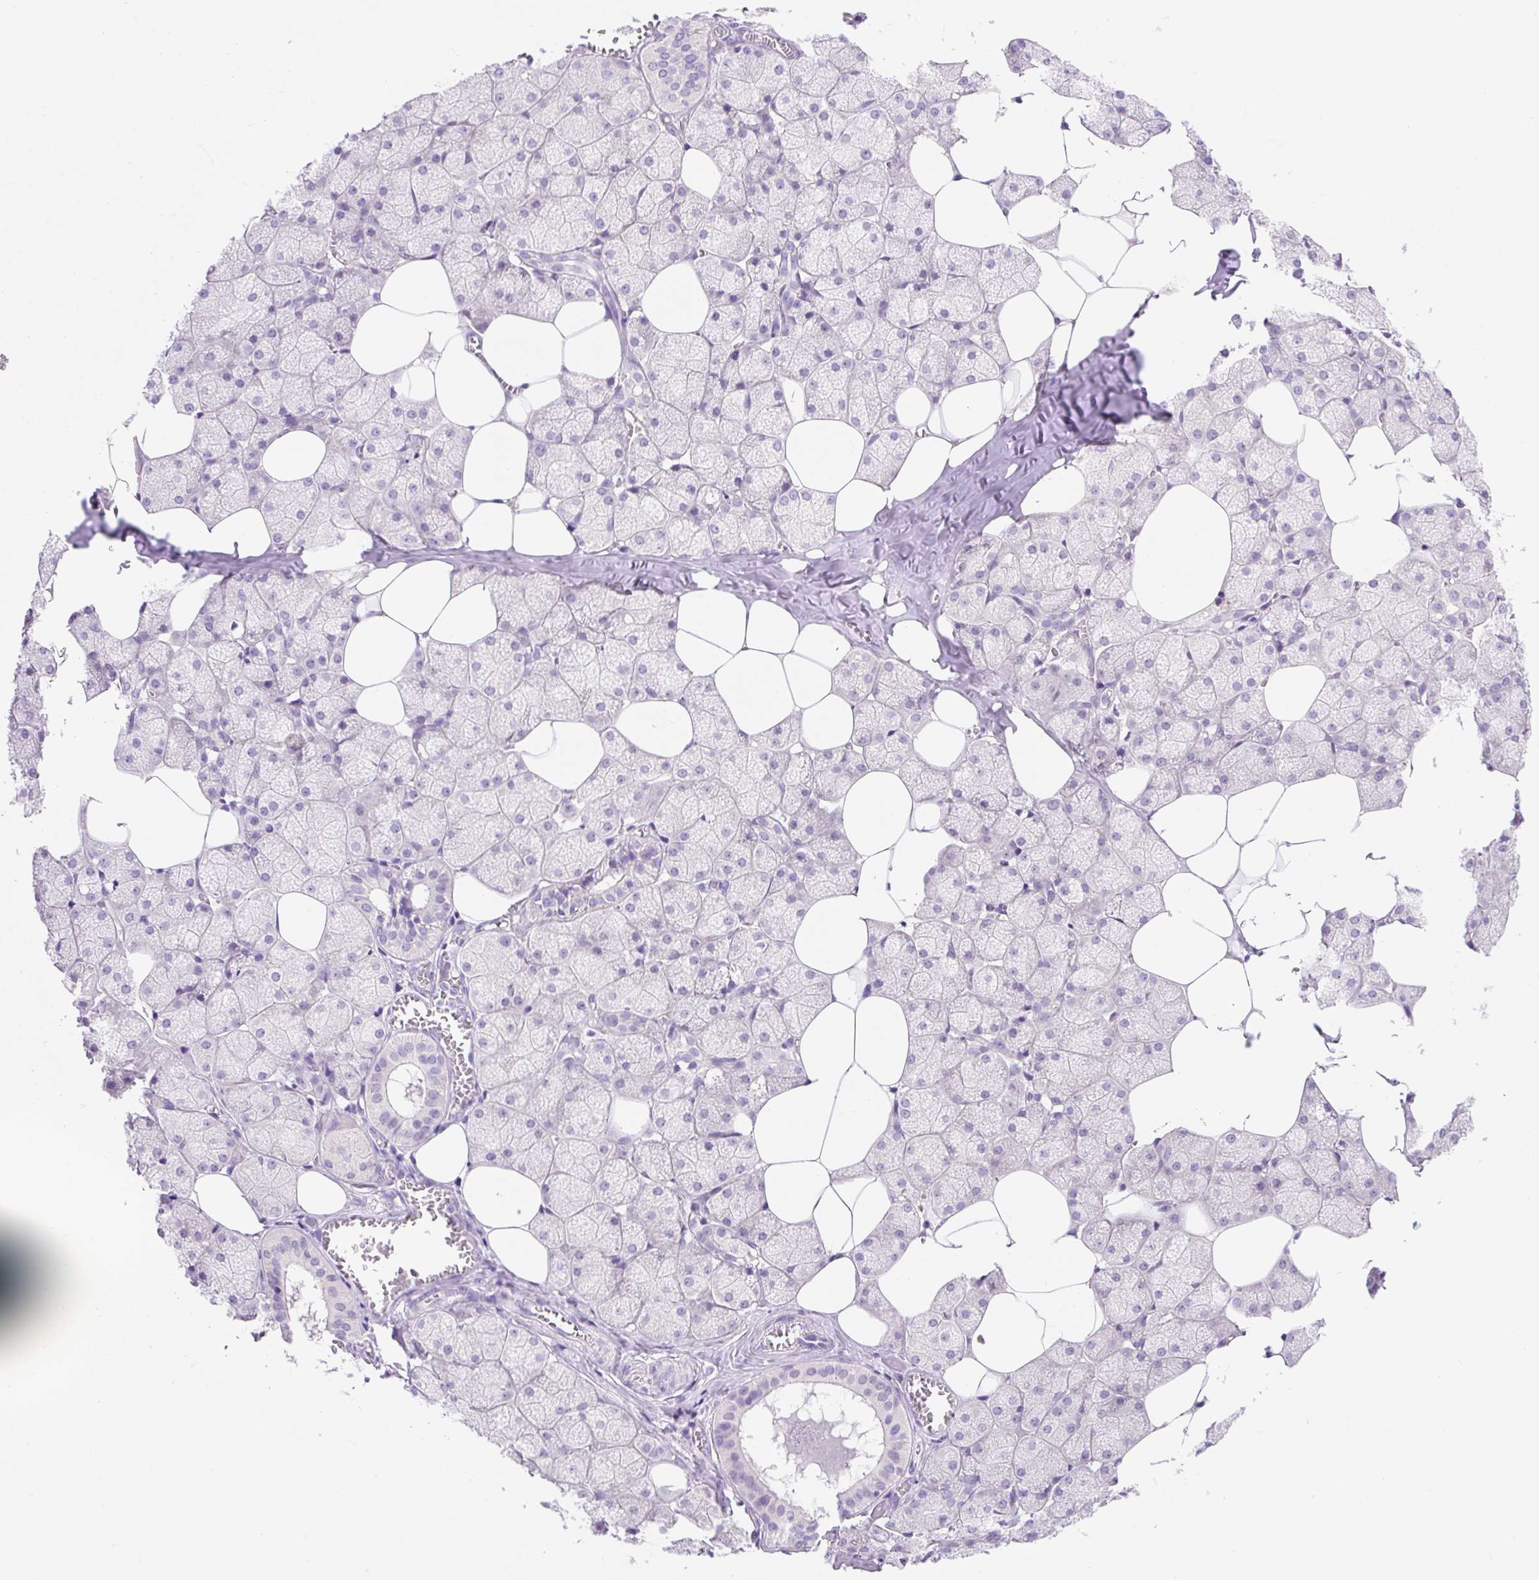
{"staining": {"intensity": "negative", "quantity": "none", "location": "none"}, "tissue": "salivary gland", "cell_type": "Glandular cells", "image_type": "normal", "snomed": [{"axis": "morphology", "description": "Normal tissue, NOS"}, {"axis": "topography", "description": "Salivary gland"}, {"axis": "topography", "description": "Peripheral nerve tissue"}], "caption": "Glandular cells show no significant expression in benign salivary gland. (DAB (3,3'-diaminobenzidine) immunohistochemistry (IHC), high magnification).", "gene": "CELF6", "patient": {"sex": "male", "age": 38}}